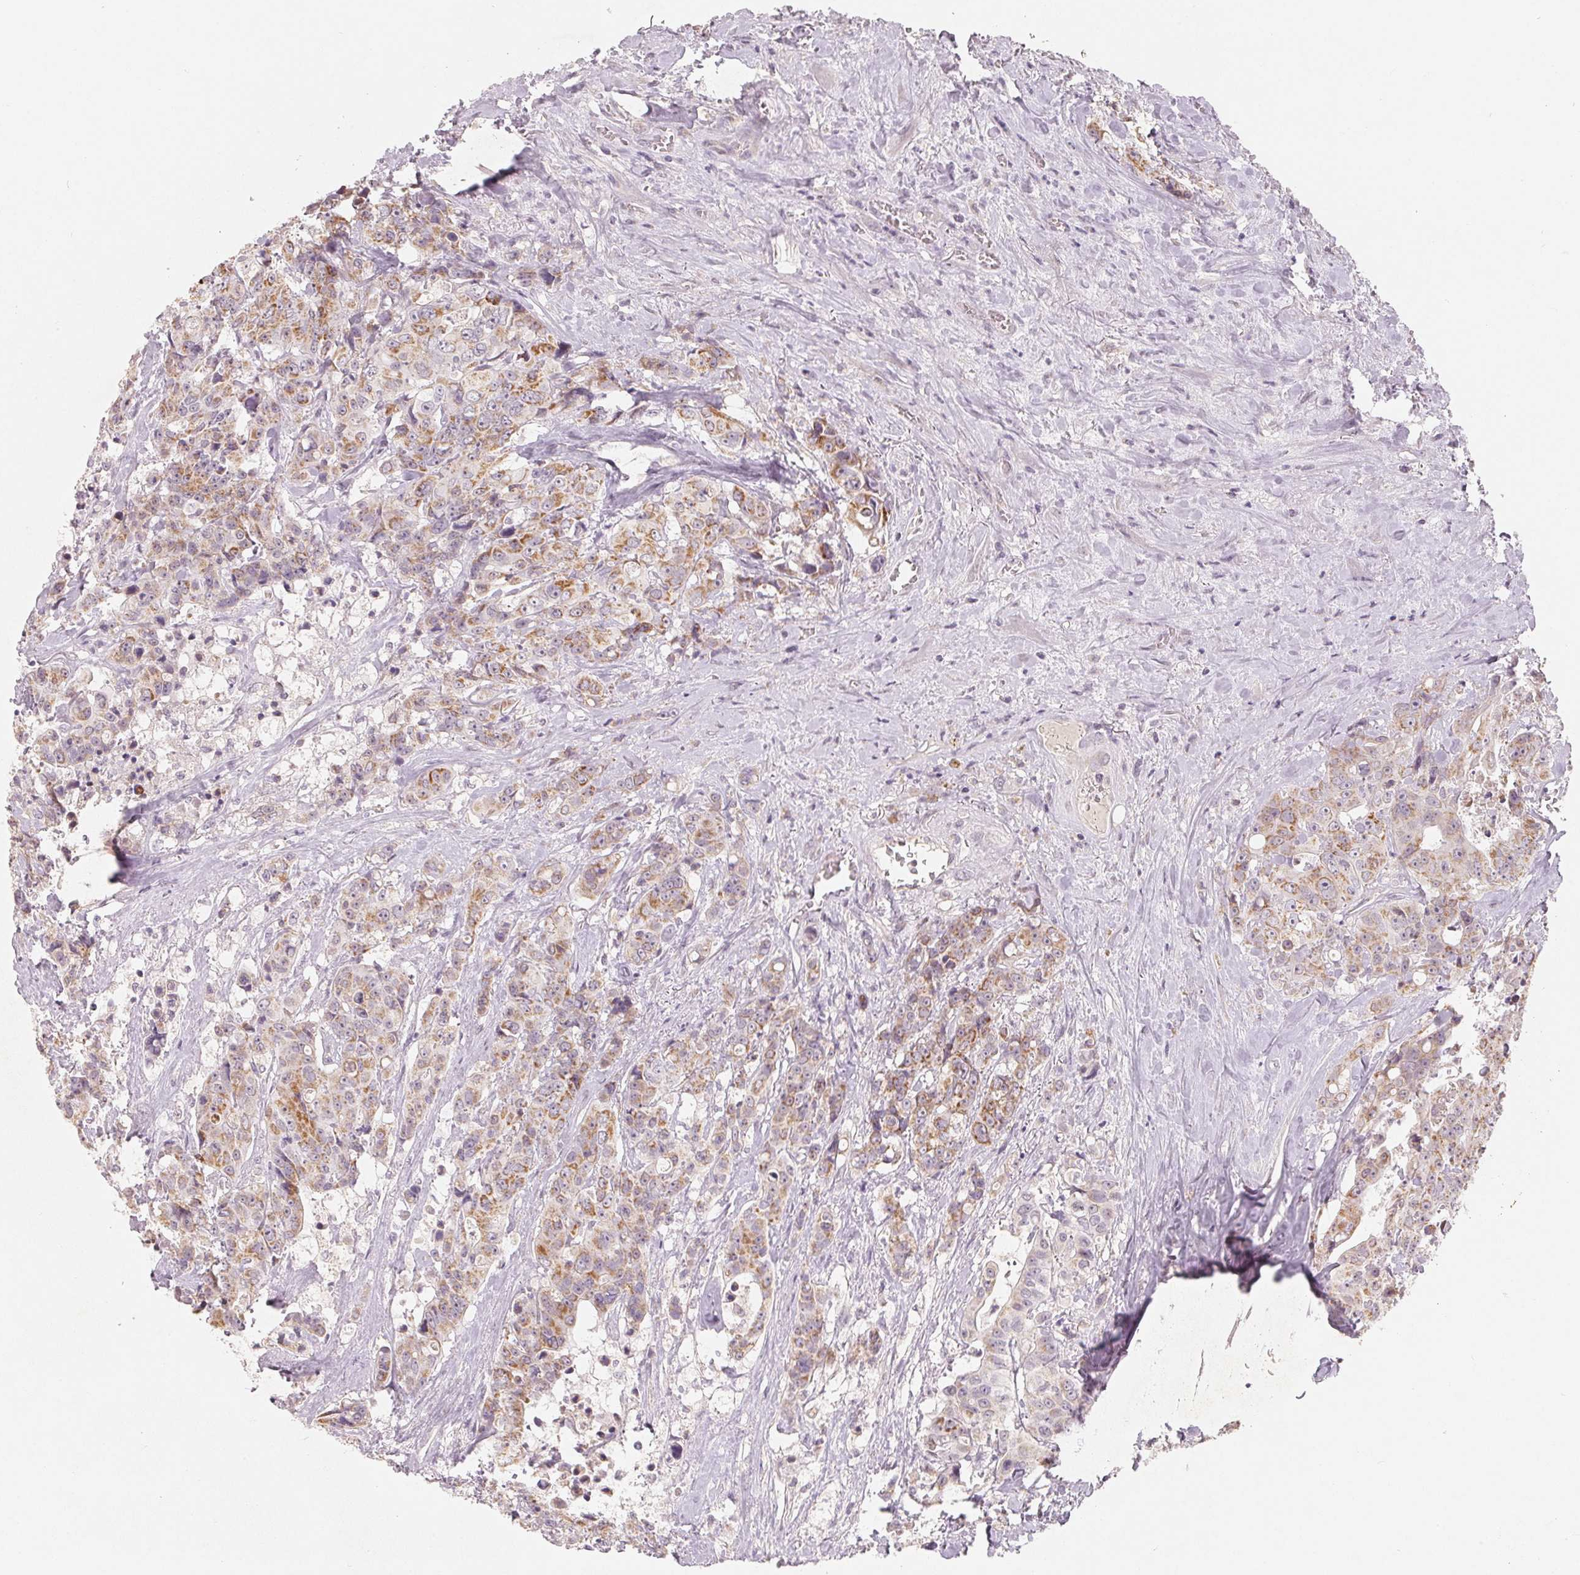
{"staining": {"intensity": "moderate", "quantity": "25%-75%", "location": "cytoplasmic/membranous"}, "tissue": "colorectal cancer", "cell_type": "Tumor cells", "image_type": "cancer", "snomed": [{"axis": "morphology", "description": "Adenocarcinoma, NOS"}, {"axis": "topography", "description": "Rectum"}], "caption": "Adenocarcinoma (colorectal) tissue reveals moderate cytoplasmic/membranous positivity in approximately 25%-75% of tumor cells", "gene": "GHITM", "patient": {"sex": "female", "age": 62}}